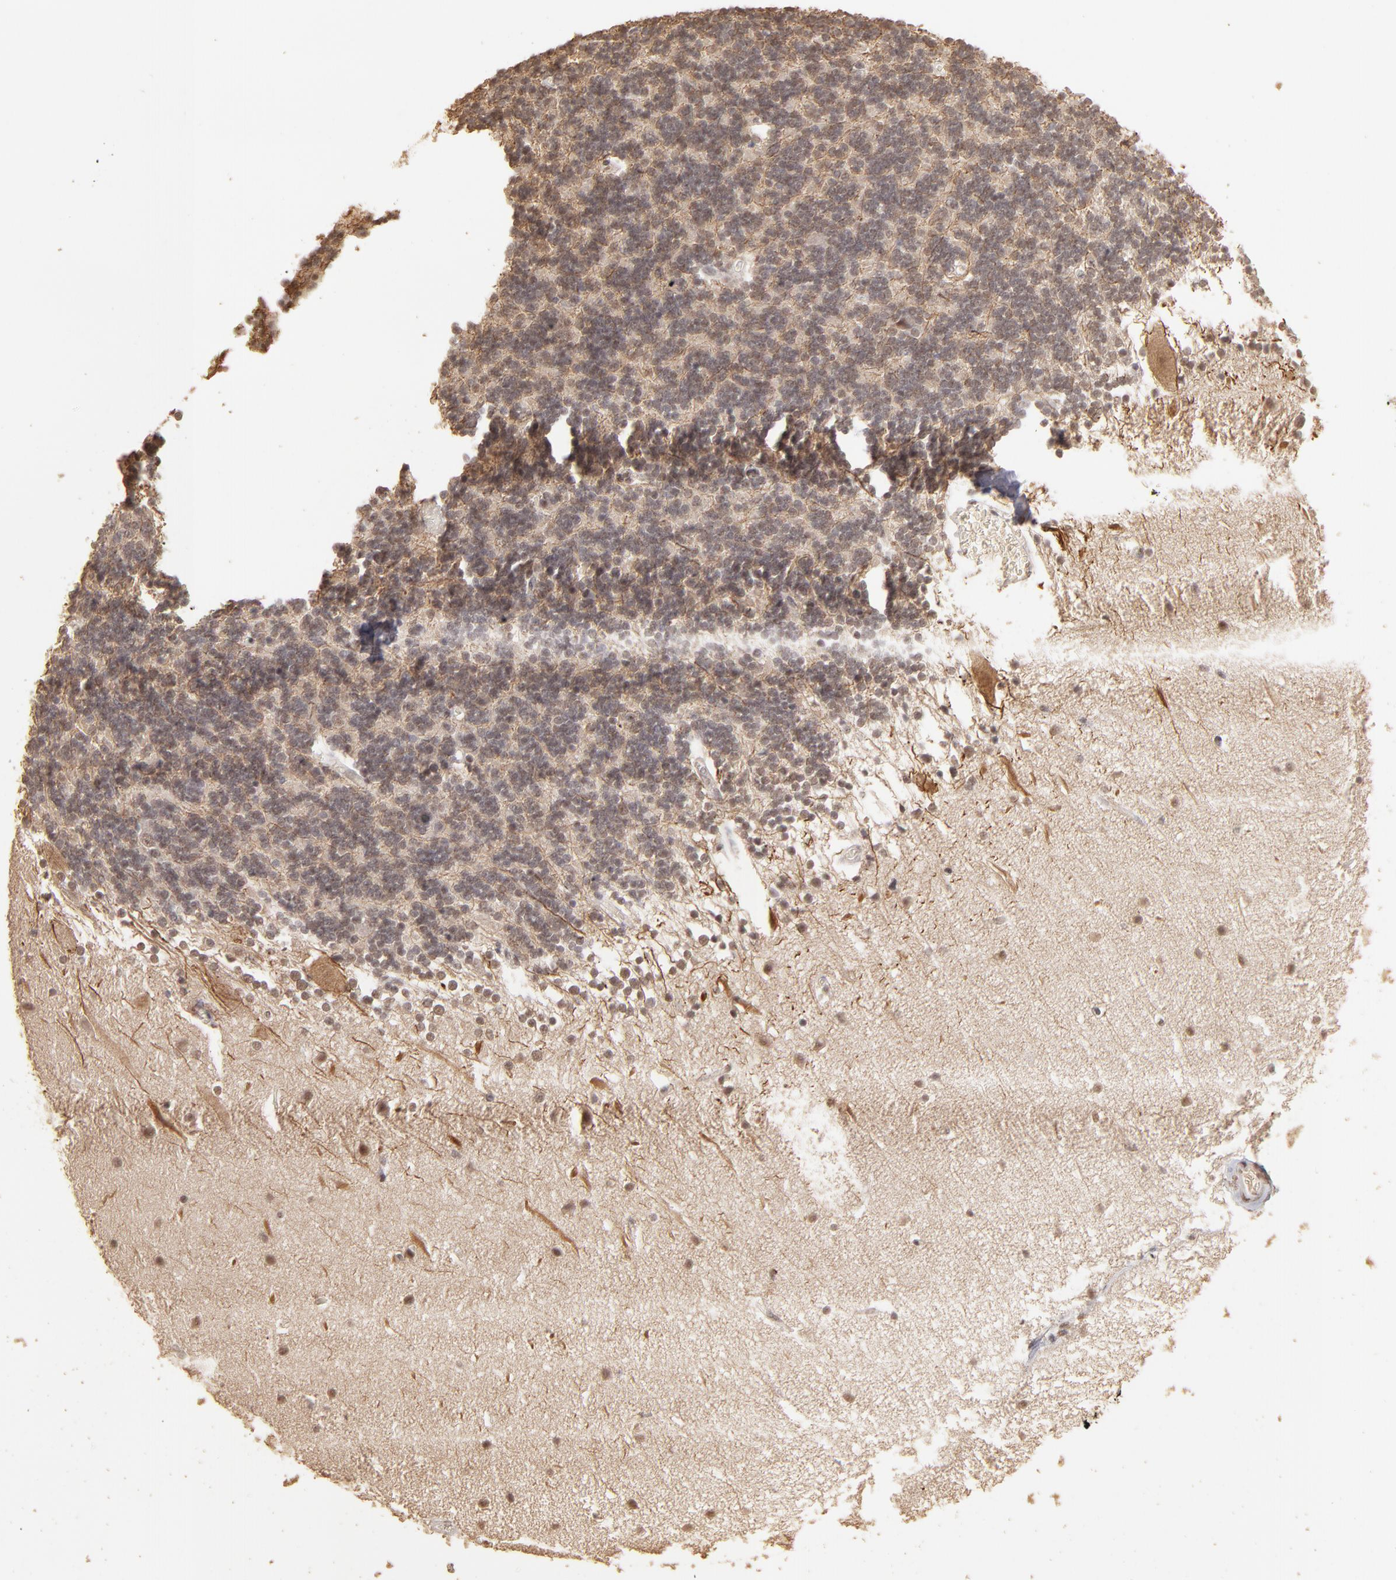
{"staining": {"intensity": "moderate", "quantity": ">75%", "location": "nuclear"}, "tissue": "cerebellum", "cell_type": "Cells in granular layer", "image_type": "normal", "snomed": [{"axis": "morphology", "description": "Normal tissue, NOS"}, {"axis": "topography", "description": "Cerebellum"}], "caption": "A medium amount of moderate nuclear staining is seen in about >75% of cells in granular layer in normal cerebellum. (DAB (3,3'-diaminobenzidine) IHC with brightfield microscopy, high magnification).", "gene": "CLOCK", "patient": {"sex": "female", "age": 54}}